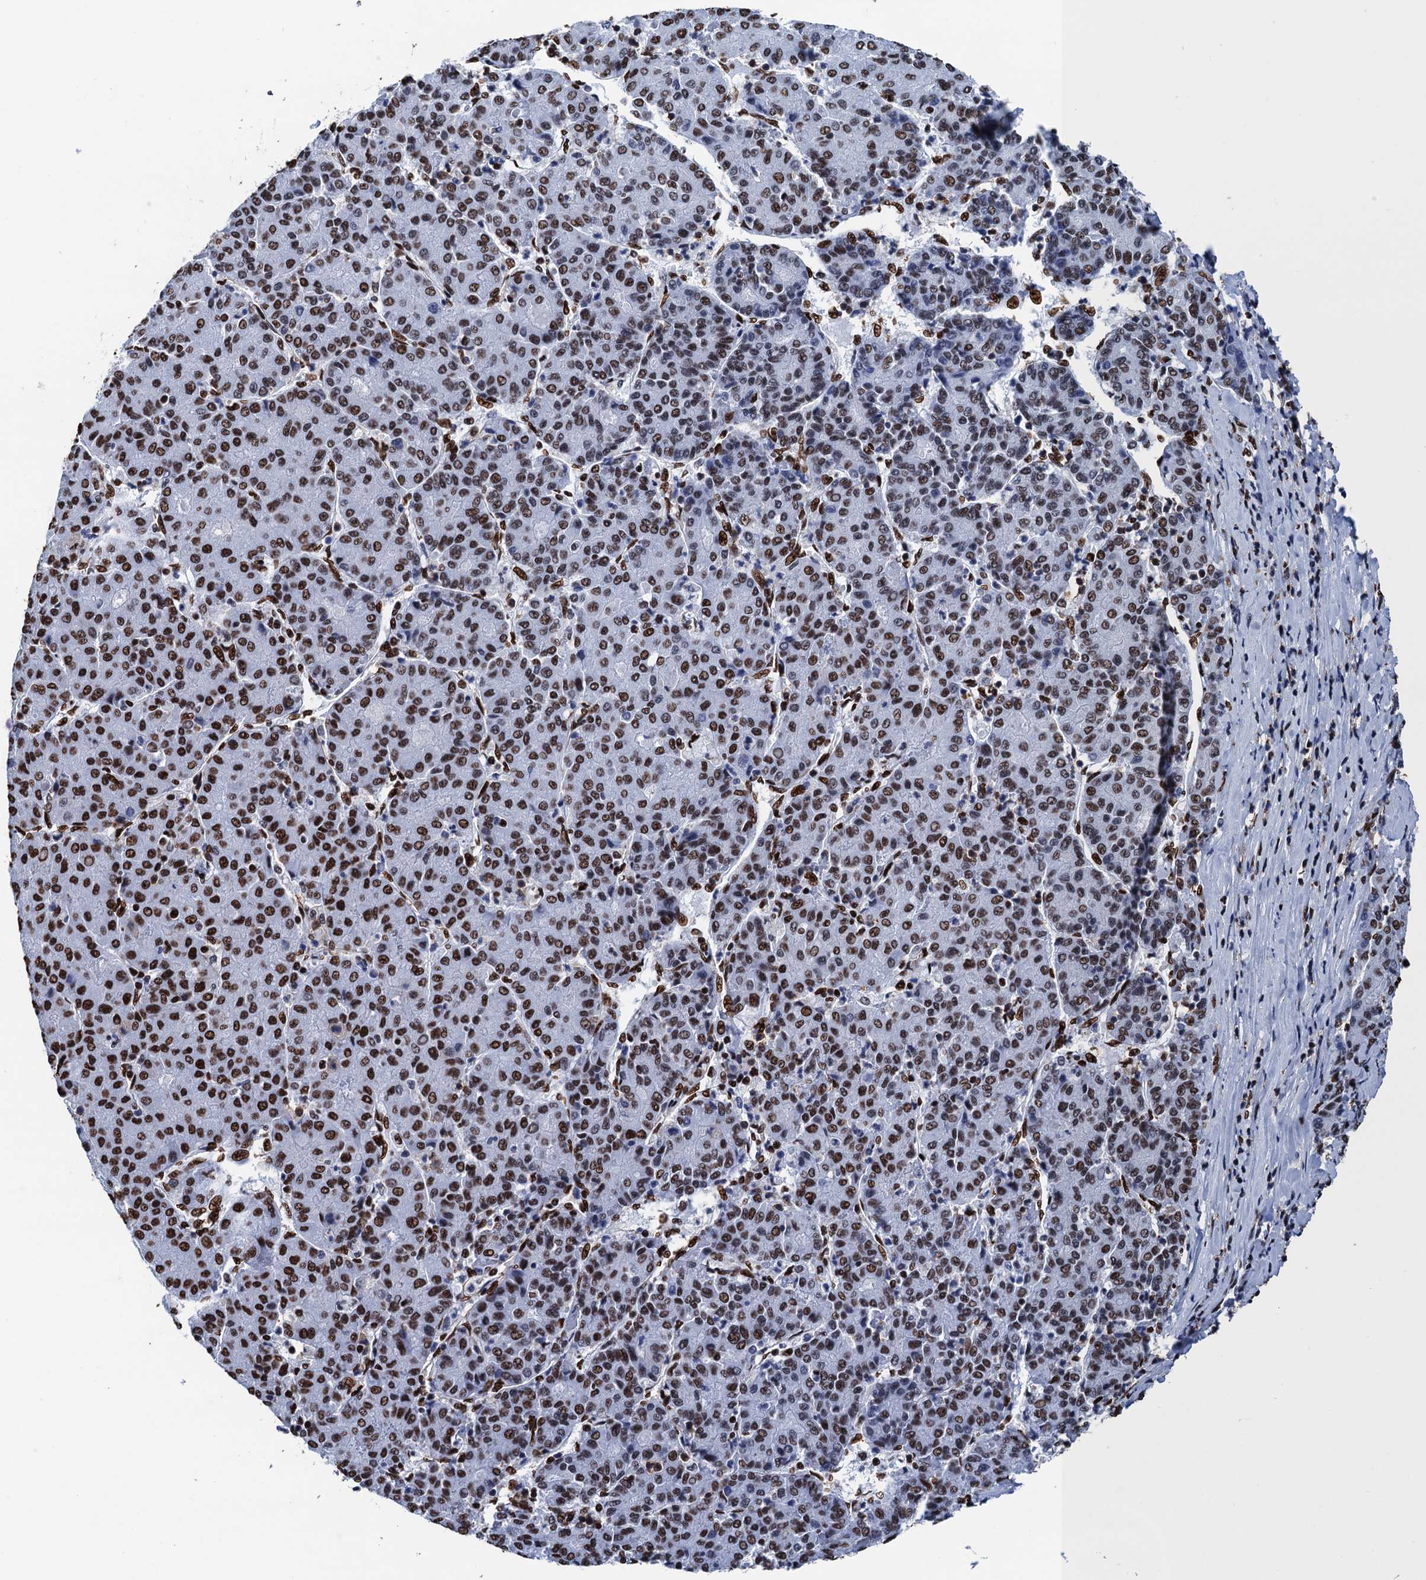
{"staining": {"intensity": "strong", "quantity": ">75%", "location": "nuclear"}, "tissue": "liver cancer", "cell_type": "Tumor cells", "image_type": "cancer", "snomed": [{"axis": "morphology", "description": "Carcinoma, Hepatocellular, NOS"}, {"axis": "topography", "description": "Liver"}], "caption": "The histopathology image displays immunohistochemical staining of hepatocellular carcinoma (liver). There is strong nuclear positivity is seen in about >75% of tumor cells.", "gene": "UBA2", "patient": {"sex": "male", "age": 65}}